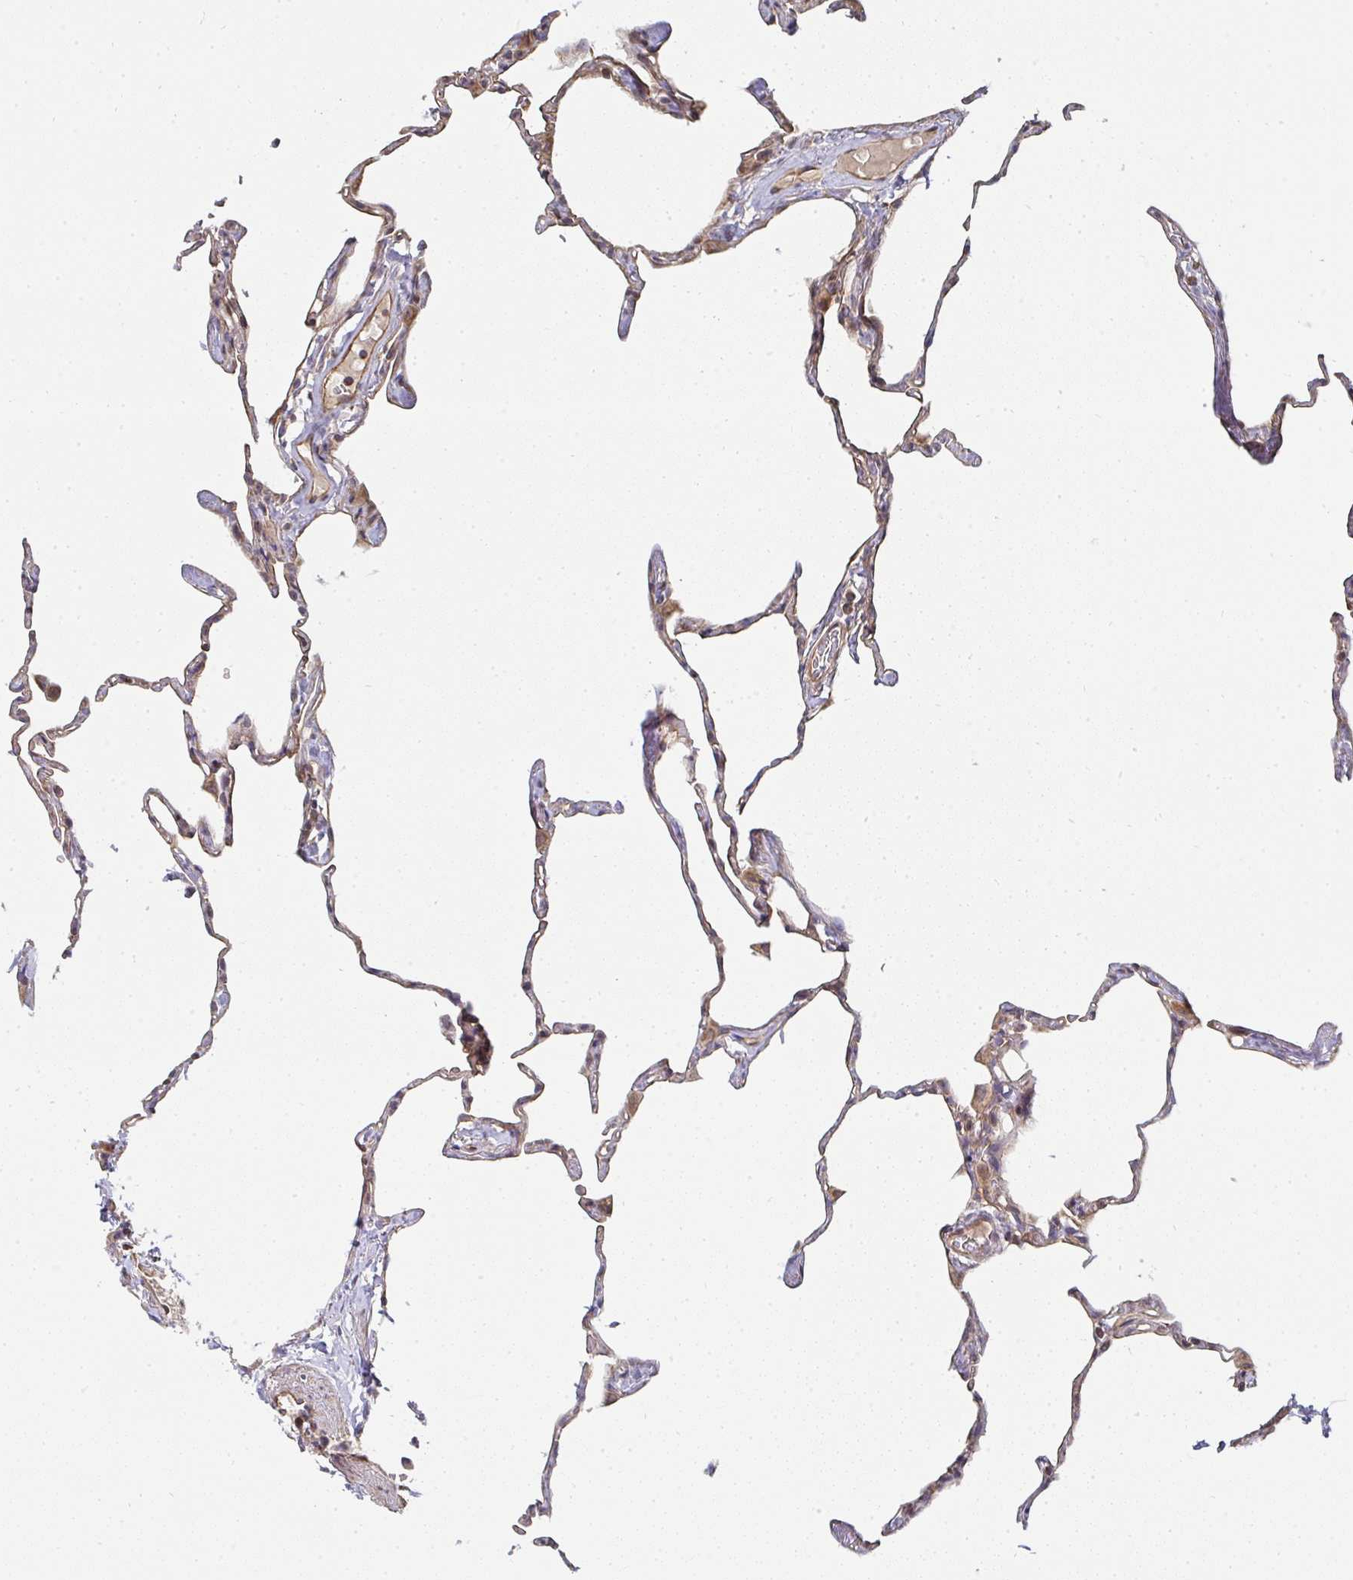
{"staining": {"intensity": "moderate", "quantity": "25%-75%", "location": "cytoplasmic/membranous"}, "tissue": "lung", "cell_type": "Alveolar cells", "image_type": "normal", "snomed": [{"axis": "morphology", "description": "Normal tissue, NOS"}, {"axis": "topography", "description": "Lung"}], "caption": "Brown immunohistochemical staining in normal lung displays moderate cytoplasmic/membranous expression in about 25%-75% of alveolar cells.", "gene": "AGTPBP1", "patient": {"sex": "male", "age": 65}}